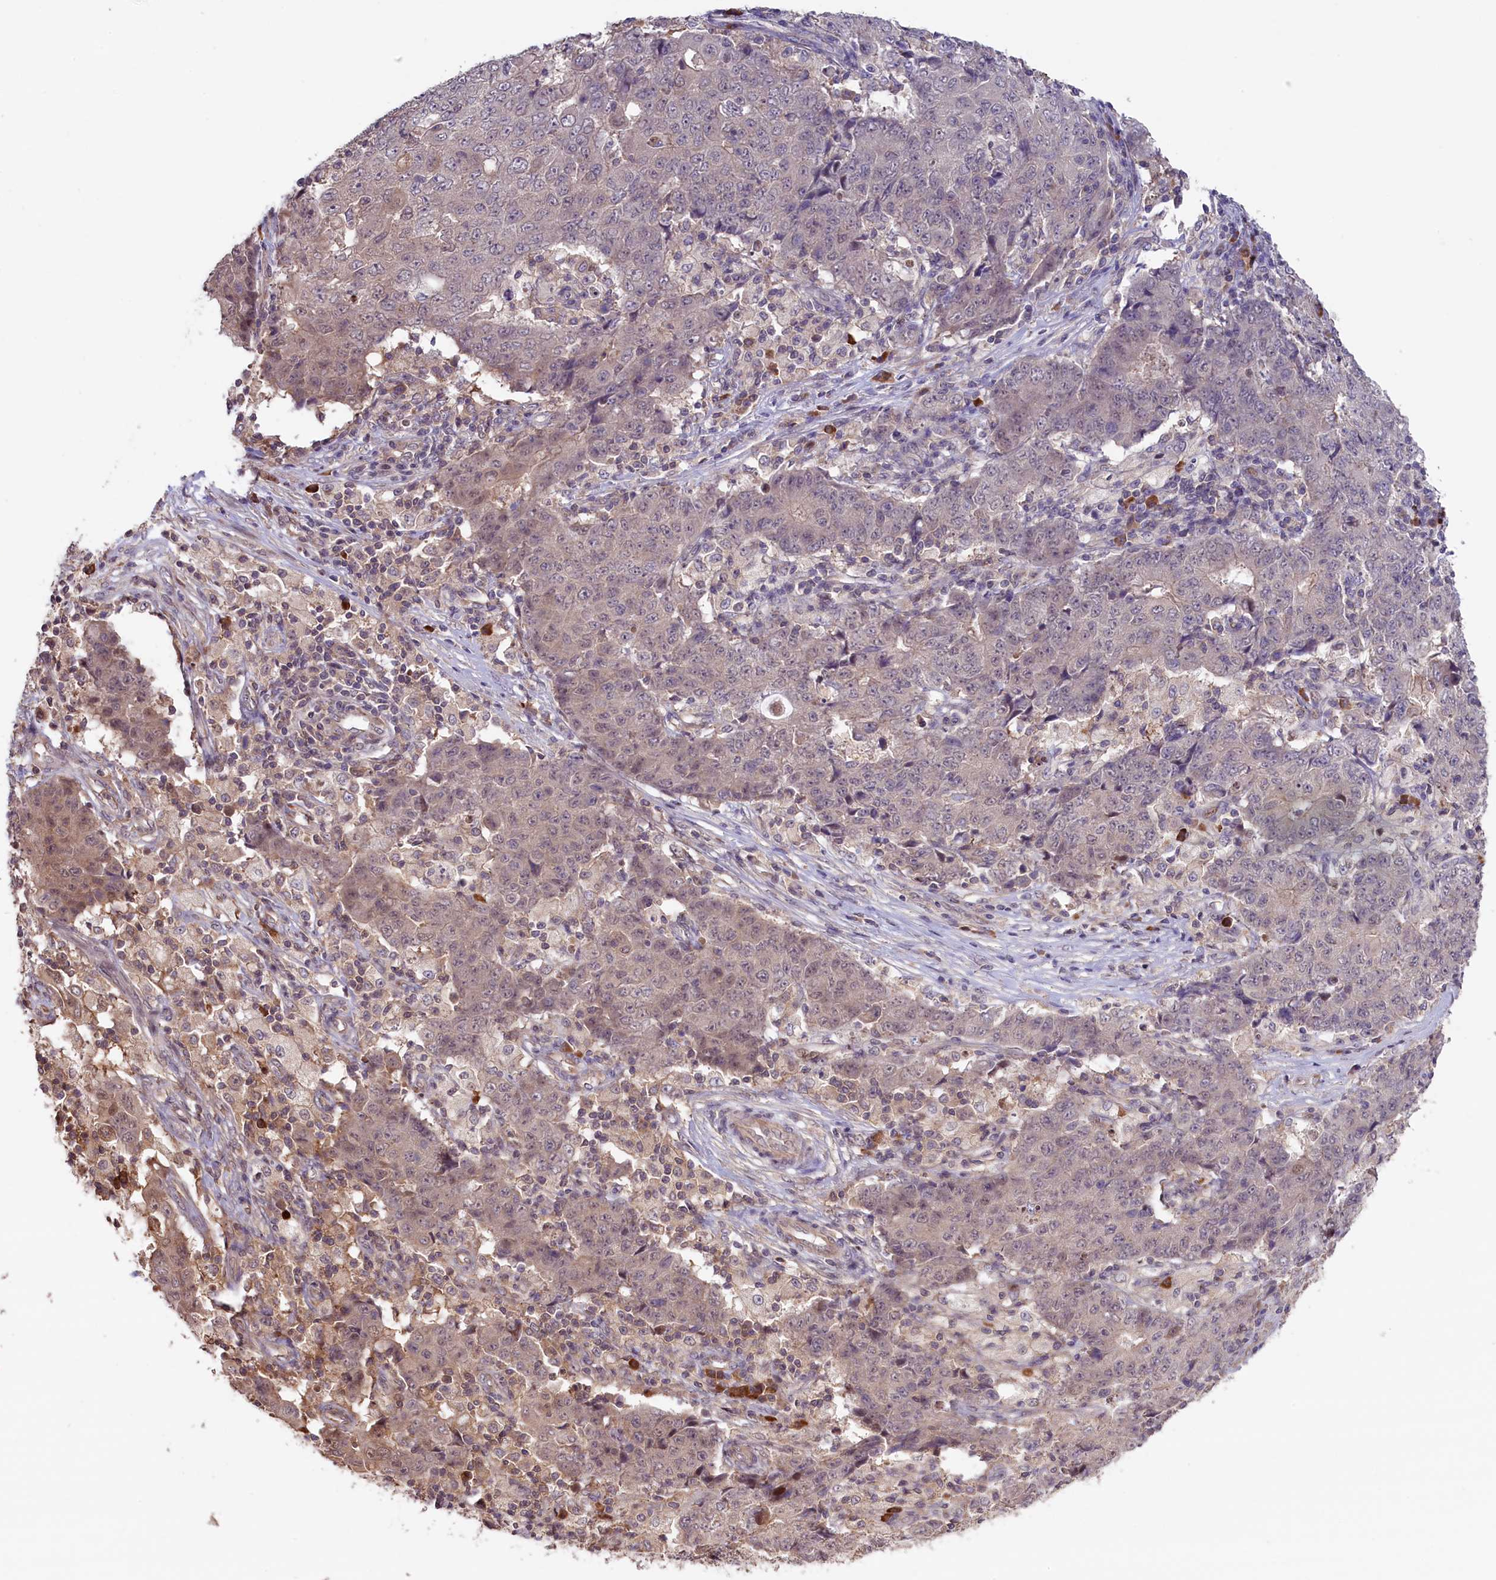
{"staining": {"intensity": "weak", "quantity": "<25%", "location": "nuclear"}, "tissue": "ovarian cancer", "cell_type": "Tumor cells", "image_type": "cancer", "snomed": [{"axis": "morphology", "description": "Carcinoma, endometroid"}, {"axis": "topography", "description": "Ovary"}], "caption": "Immunohistochemistry (IHC) of human endometroid carcinoma (ovarian) reveals no staining in tumor cells.", "gene": "RIC8A", "patient": {"sex": "female", "age": 42}}